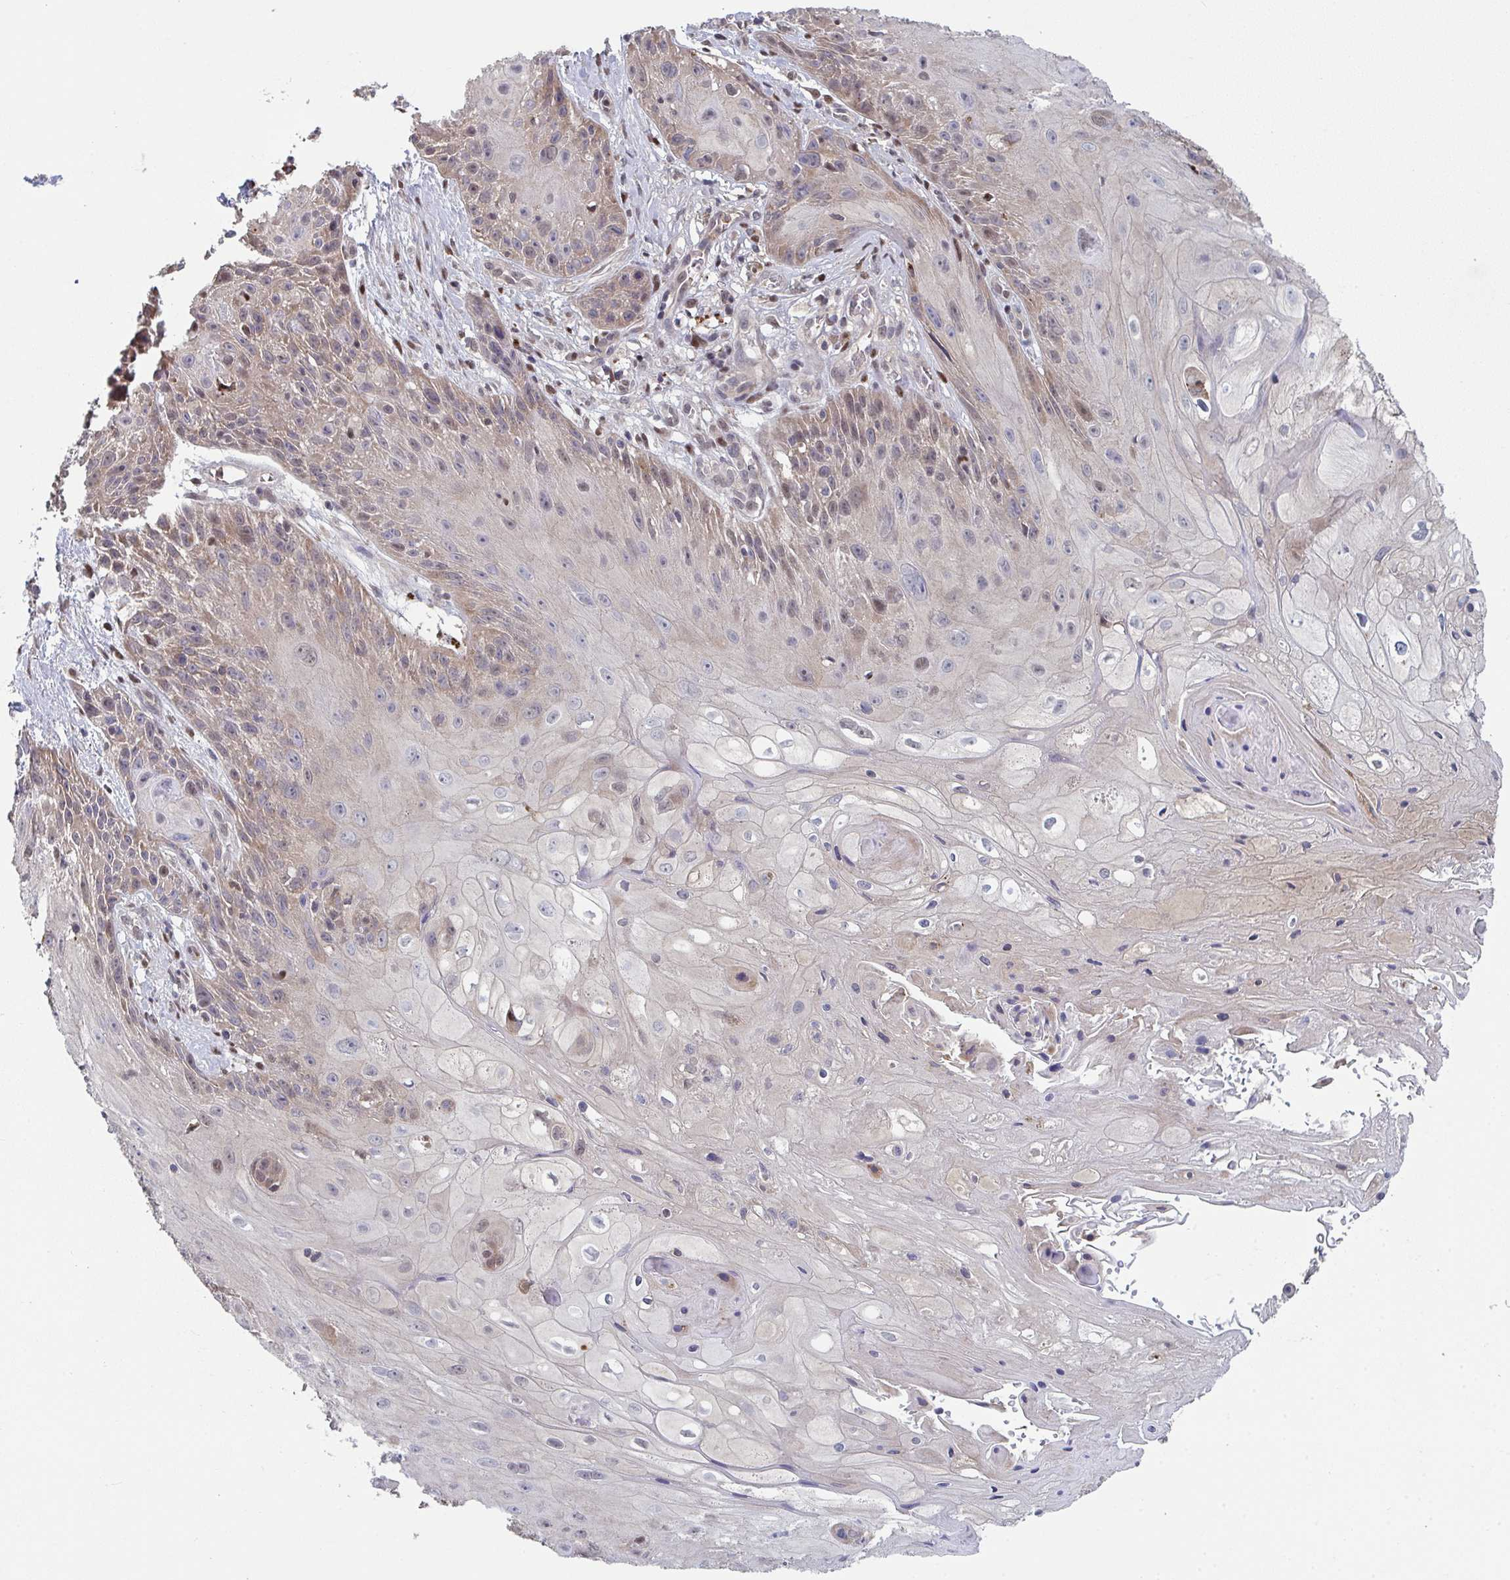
{"staining": {"intensity": "weak", "quantity": "<25%", "location": "cytoplasmic/membranous,nuclear"}, "tissue": "skin cancer", "cell_type": "Tumor cells", "image_type": "cancer", "snomed": [{"axis": "morphology", "description": "Squamous cell carcinoma, NOS"}, {"axis": "topography", "description": "Skin"}, {"axis": "topography", "description": "Vulva"}], "caption": "Tumor cells show no significant protein positivity in skin cancer (squamous cell carcinoma).", "gene": "ACD", "patient": {"sex": "female", "age": 76}}